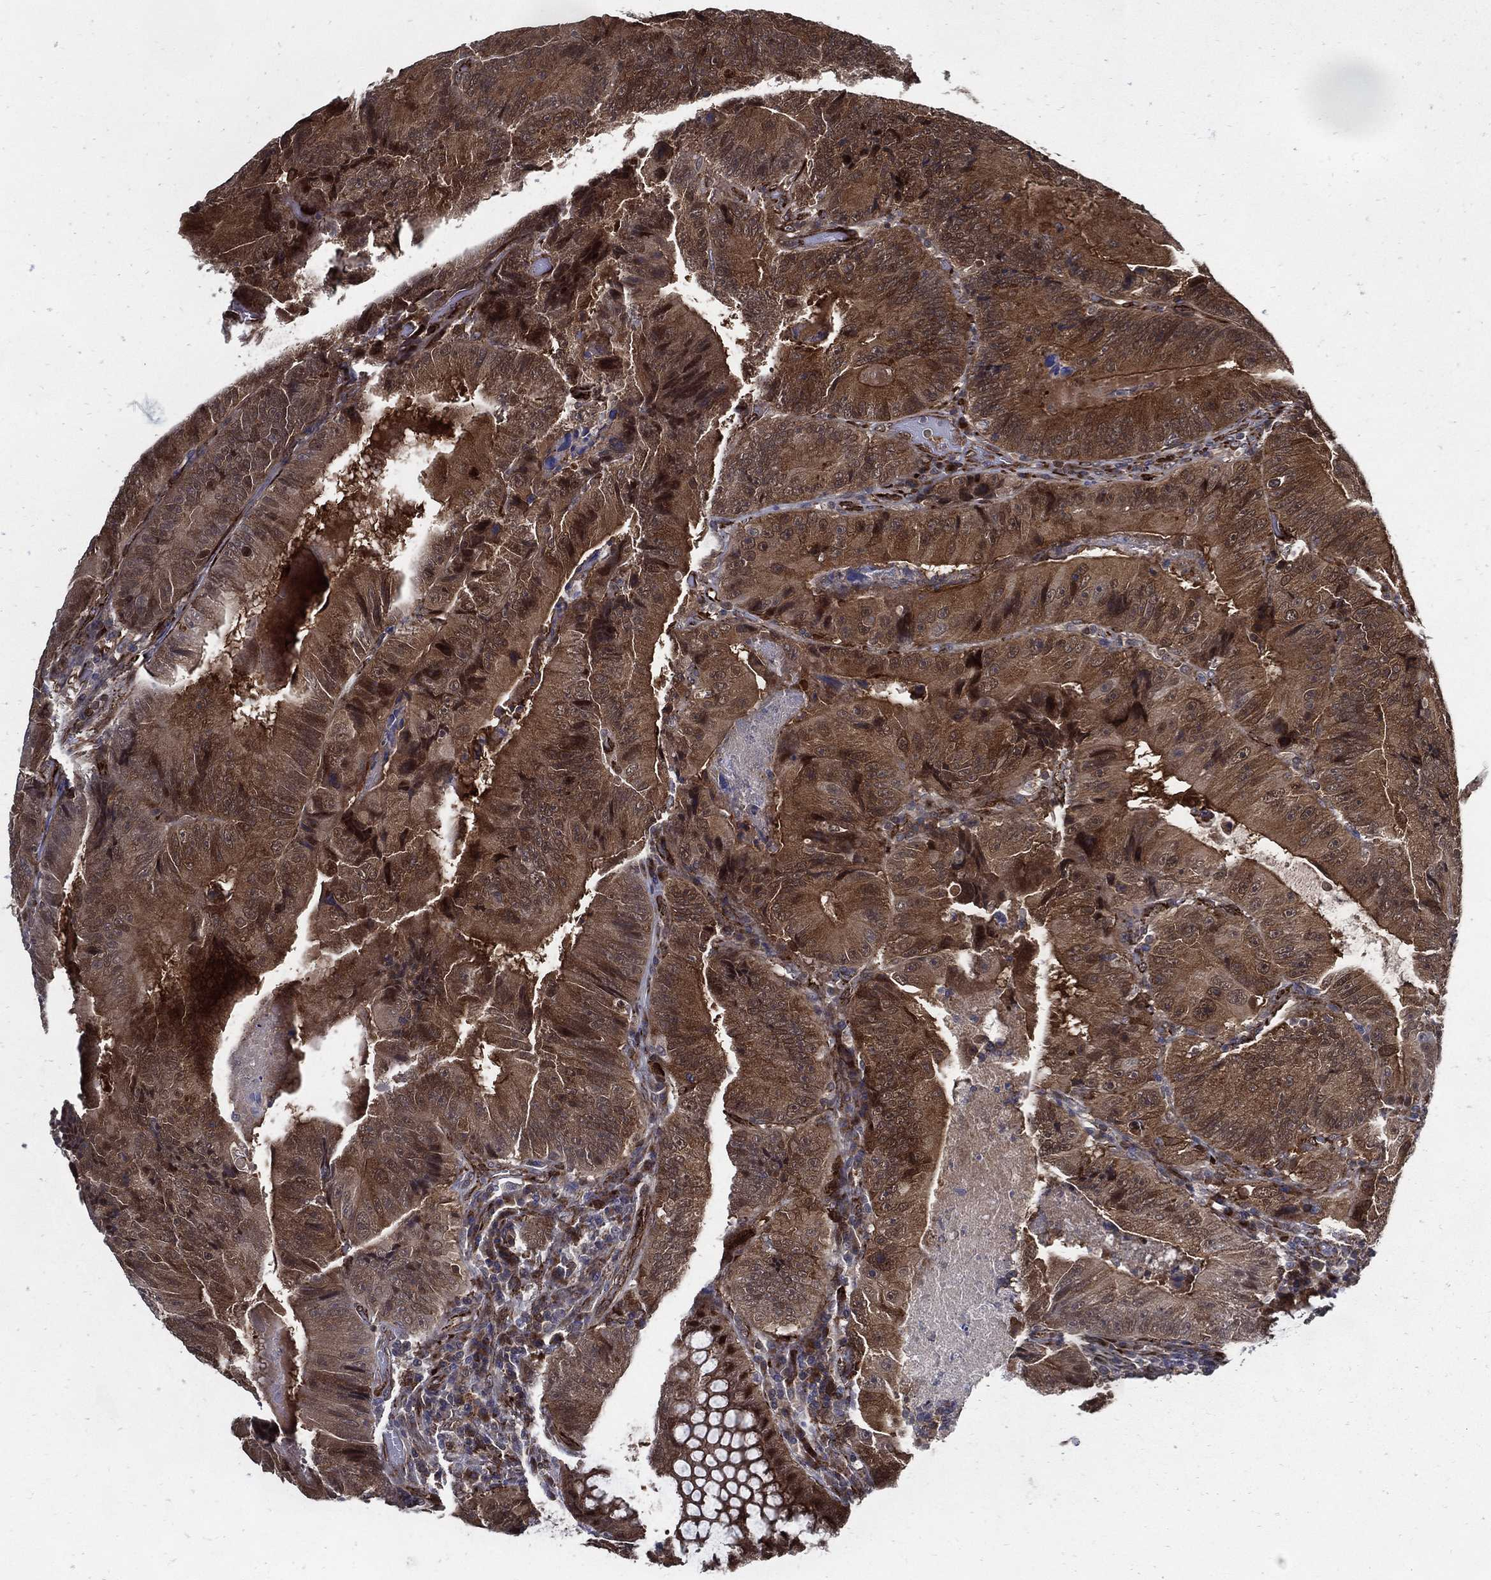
{"staining": {"intensity": "moderate", "quantity": ">75%", "location": "cytoplasmic/membranous,nuclear"}, "tissue": "colorectal cancer", "cell_type": "Tumor cells", "image_type": "cancer", "snomed": [{"axis": "morphology", "description": "Adenocarcinoma, NOS"}, {"axis": "topography", "description": "Colon"}], "caption": "Immunohistochemistry (IHC) micrograph of neoplastic tissue: colorectal adenocarcinoma stained using immunohistochemistry (IHC) demonstrates medium levels of moderate protein expression localized specifically in the cytoplasmic/membranous and nuclear of tumor cells, appearing as a cytoplasmic/membranous and nuclear brown color.", "gene": "ARHGAP11A", "patient": {"sex": "female", "age": 86}}